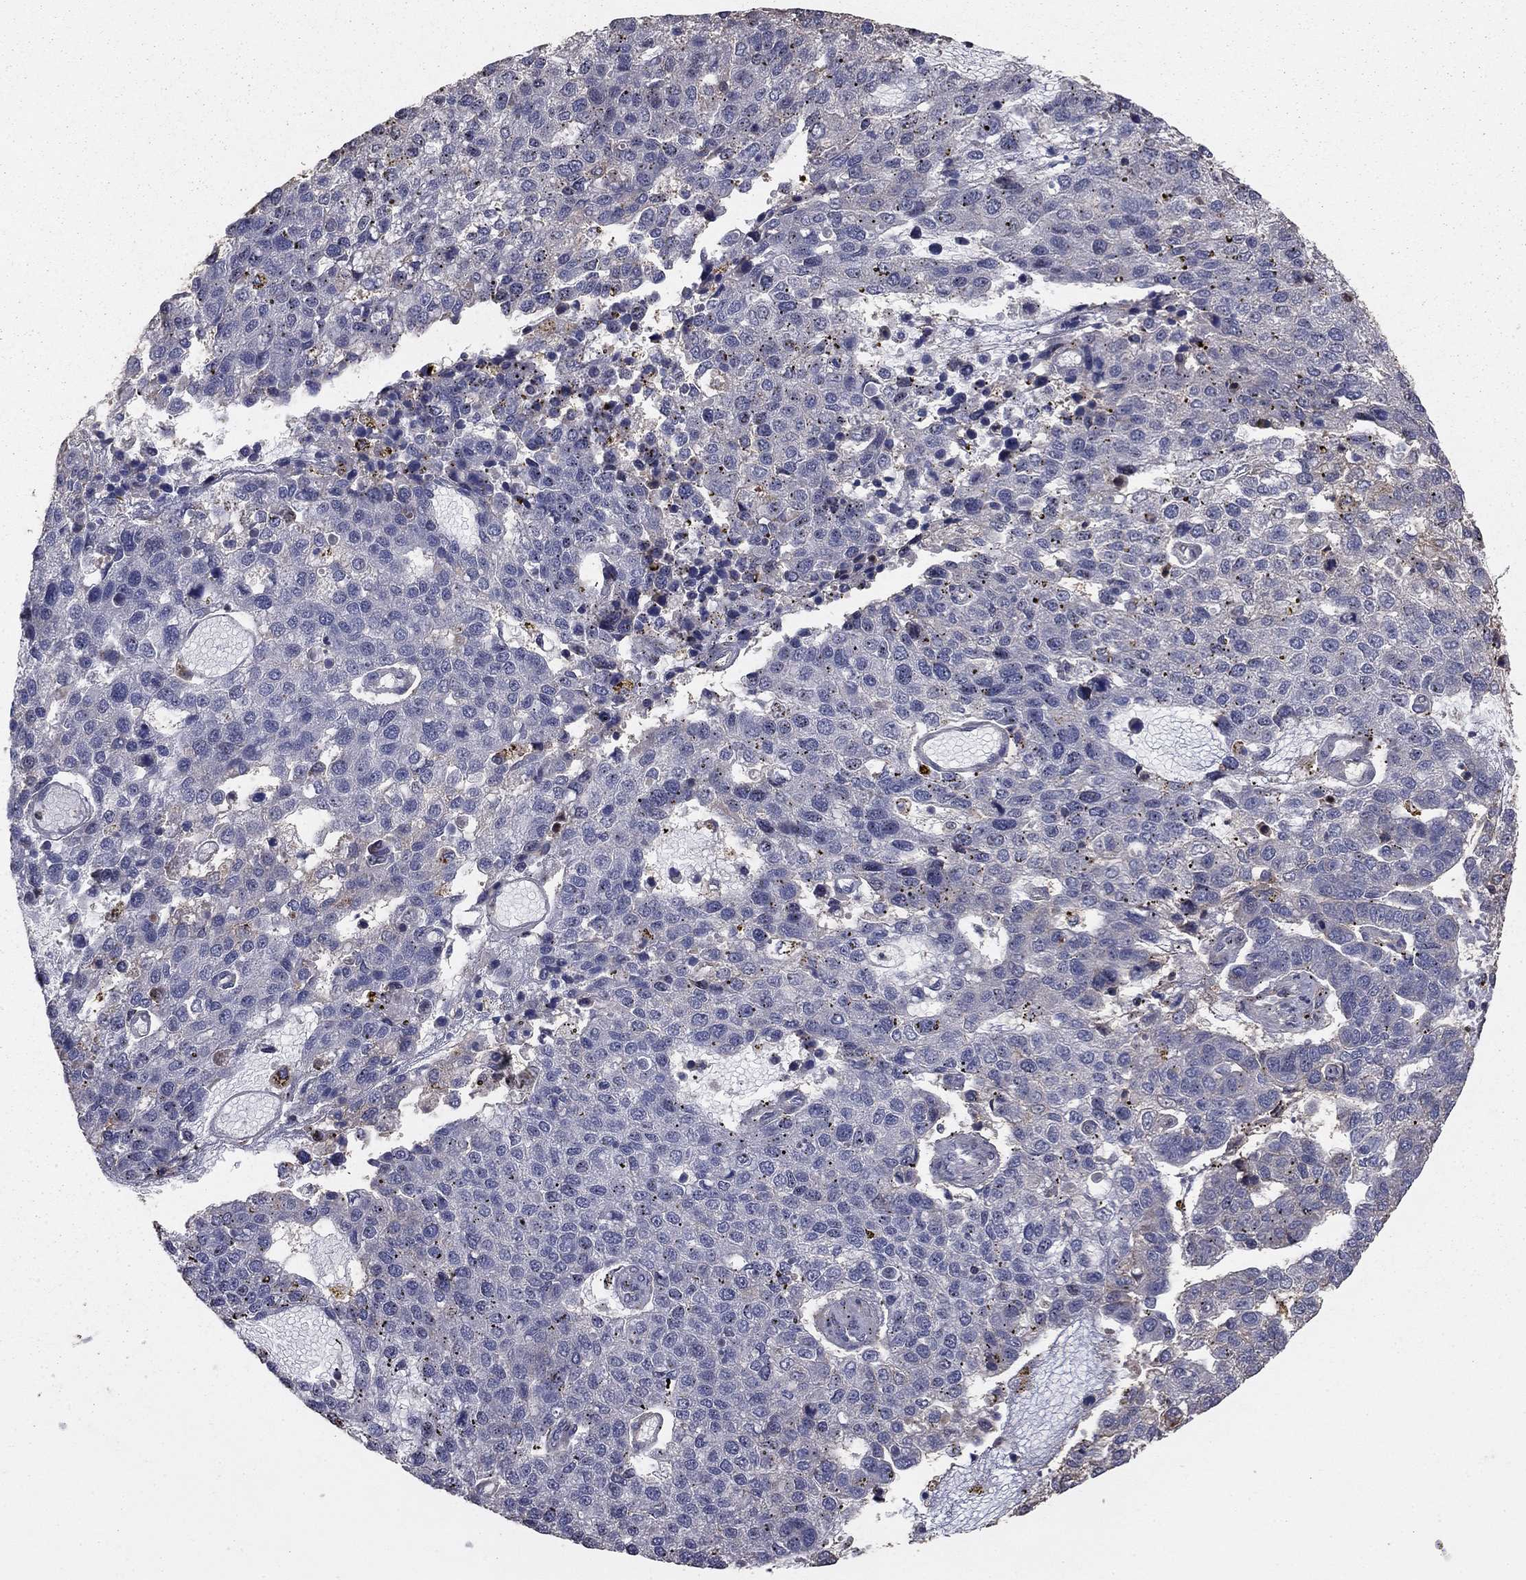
{"staining": {"intensity": "negative", "quantity": "none", "location": "none"}, "tissue": "pancreatic cancer", "cell_type": "Tumor cells", "image_type": "cancer", "snomed": [{"axis": "morphology", "description": "Adenocarcinoma, NOS"}, {"axis": "topography", "description": "Pancreas"}], "caption": "High magnification brightfield microscopy of pancreatic adenocarcinoma stained with DAB (brown) and counterstained with hematoxylin (blue): tumor cells show no significant positivity.", "gene": "GYG1", "patient": {"sex": "female", "age": 61}}